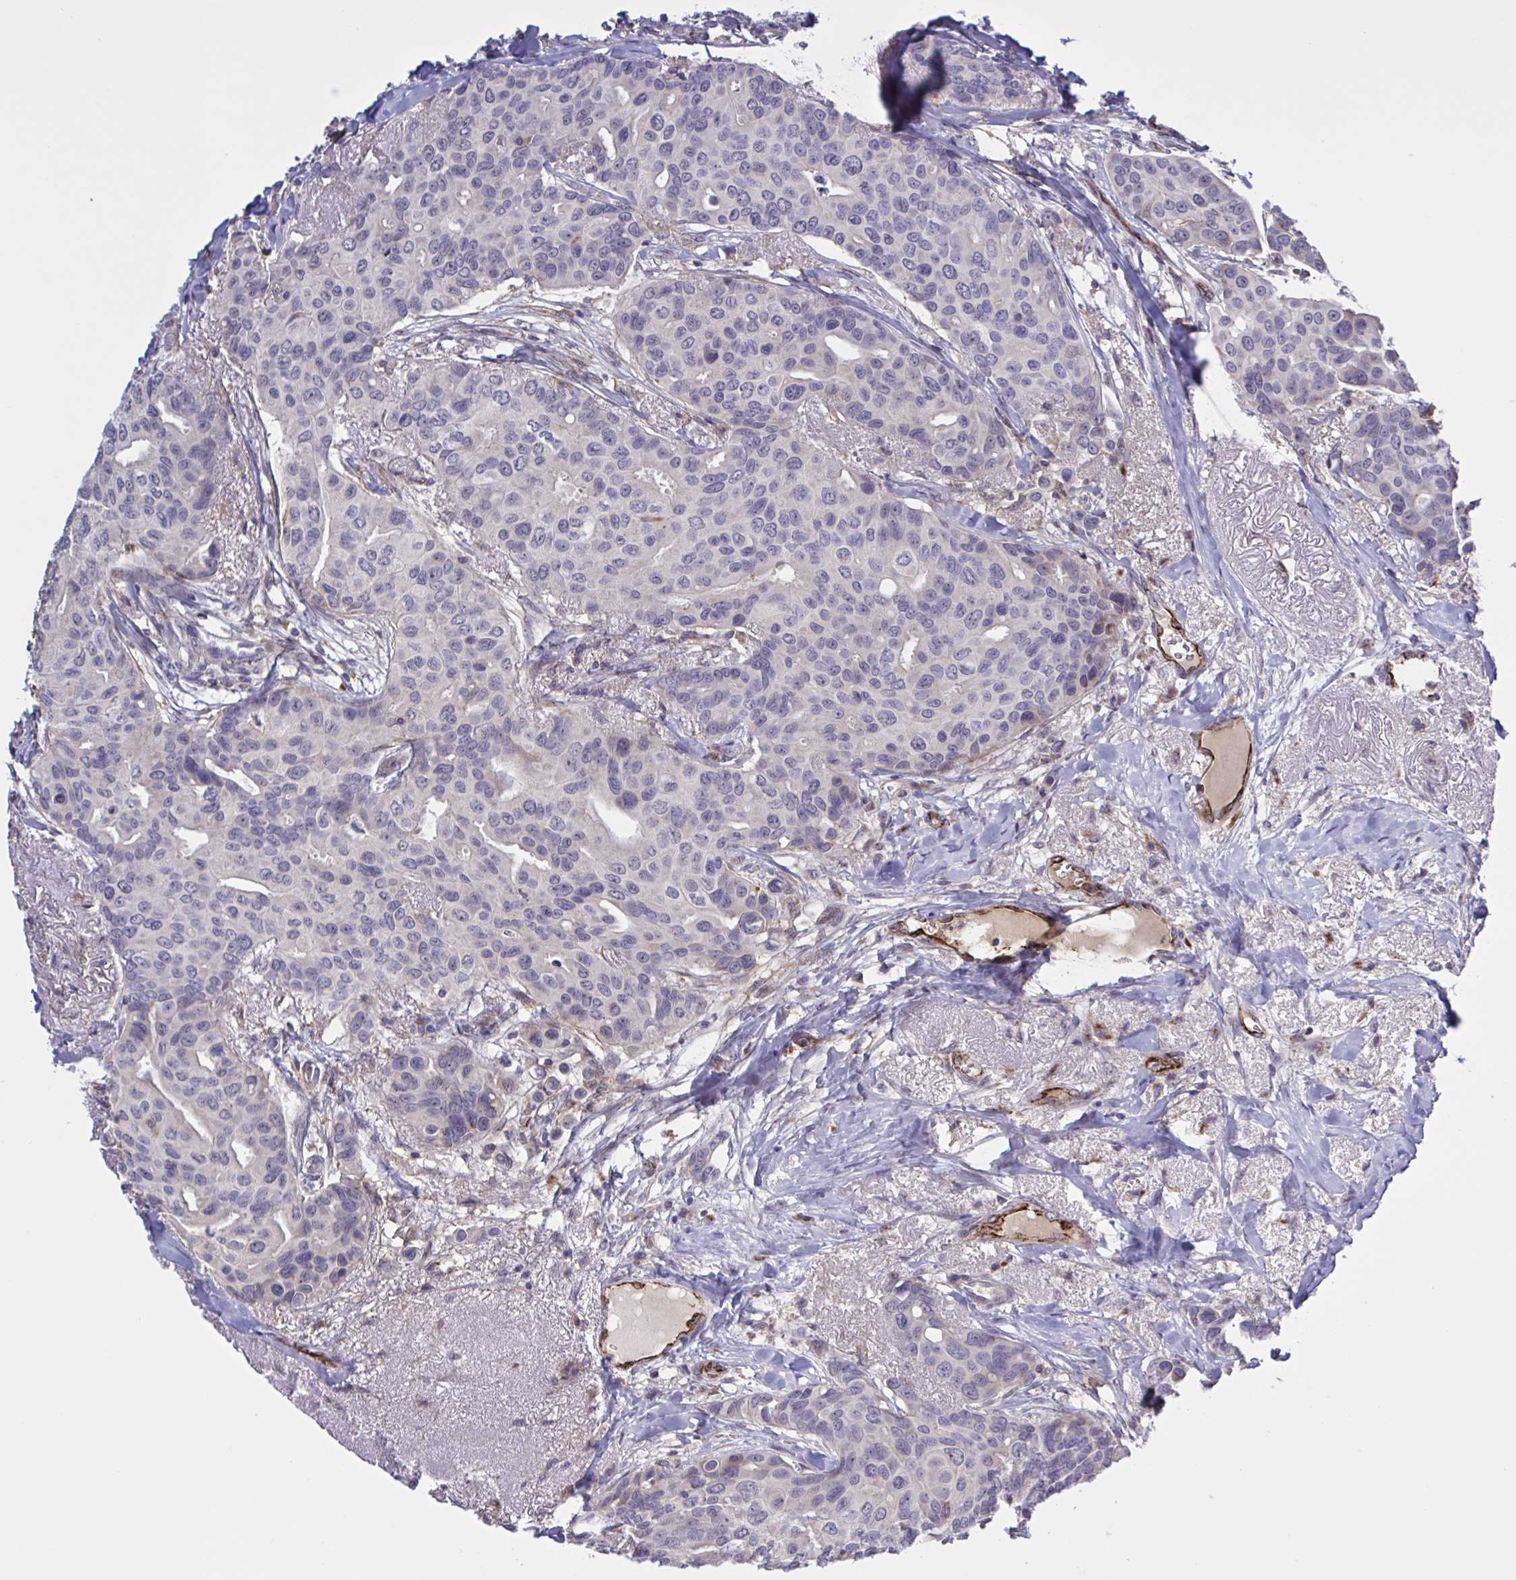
{"staining": {"intensity": "negative", "quantity": "none", "location": "none"}, "tissue": "breast cancer", "cell_type": "Tumor cells", "image_type": "cancer", "snomed": [{"axis": "morphology", "description": "Duct carcinoma"}, {"axis": "topography", "description": "Breast"}], "caption": "DAB immunohistochemical staining of breast cancer (intraductal carcinoma) demonstrates no significant expression in tumor cells.", "gene": "CD101", "patient": {"sex": "female", "age": 54}}